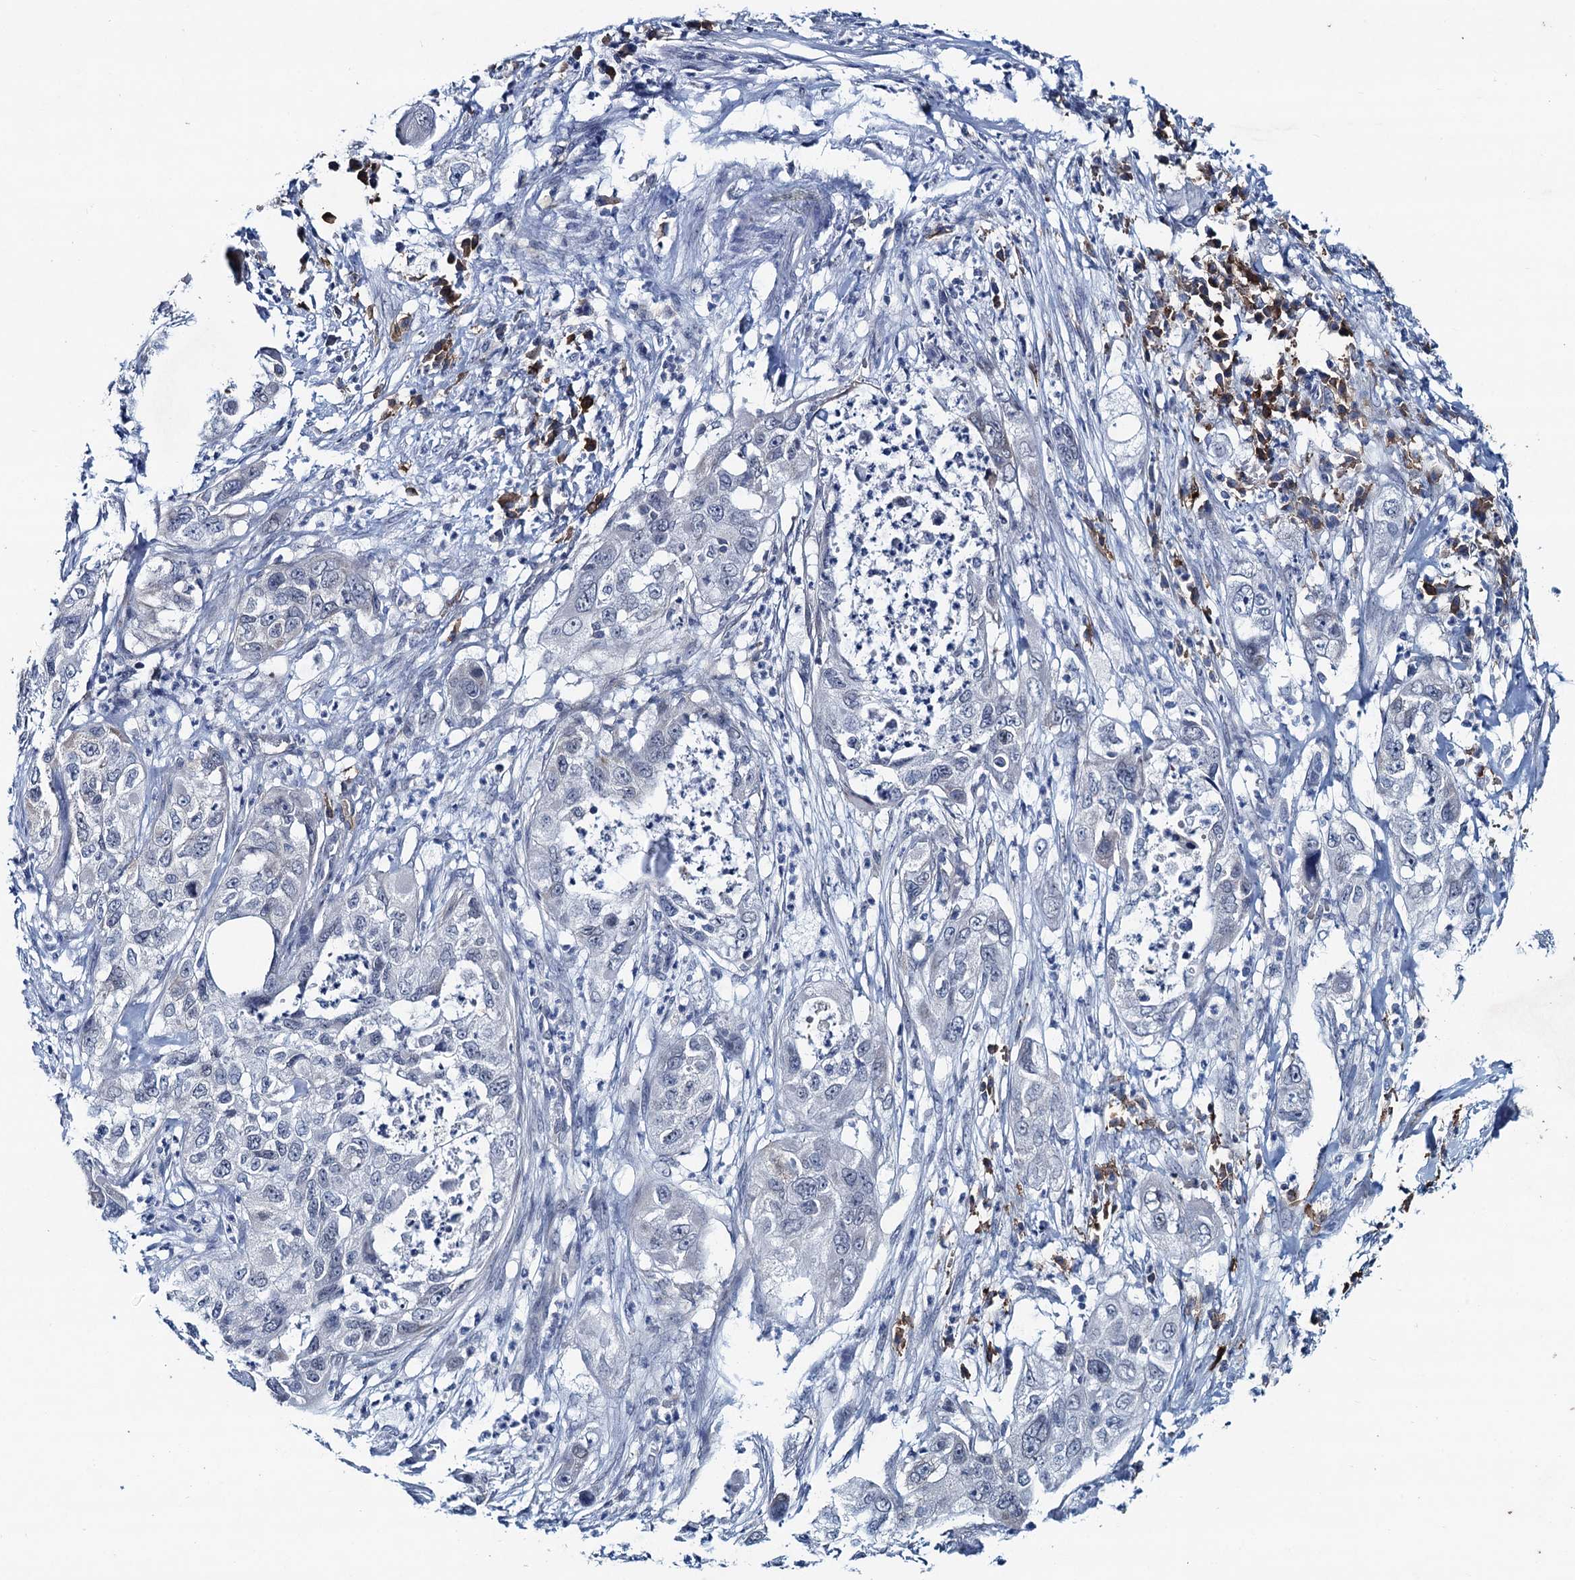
{"staining": {"intensity": "negative", "quantity": "none", "location": "none"}, "tissue": "pancreatic cancer", "cell_type": "Tumor cells", "image_type": "cancer", "snomed": [{"axis": "morphology", "description": "Adenocarcinoma, NOS"}, {"axis": "topography", "description": "Pancreas"}], "caption": "The IHC photomicrograph has no significant staining in tumor cells of adenocarcinoma (pancreatic) tissue. (IHC, brightfield microscopy, high magnification).", "gene": "HAPSTR1", "patient": {"sex": "female", "age": 78}}